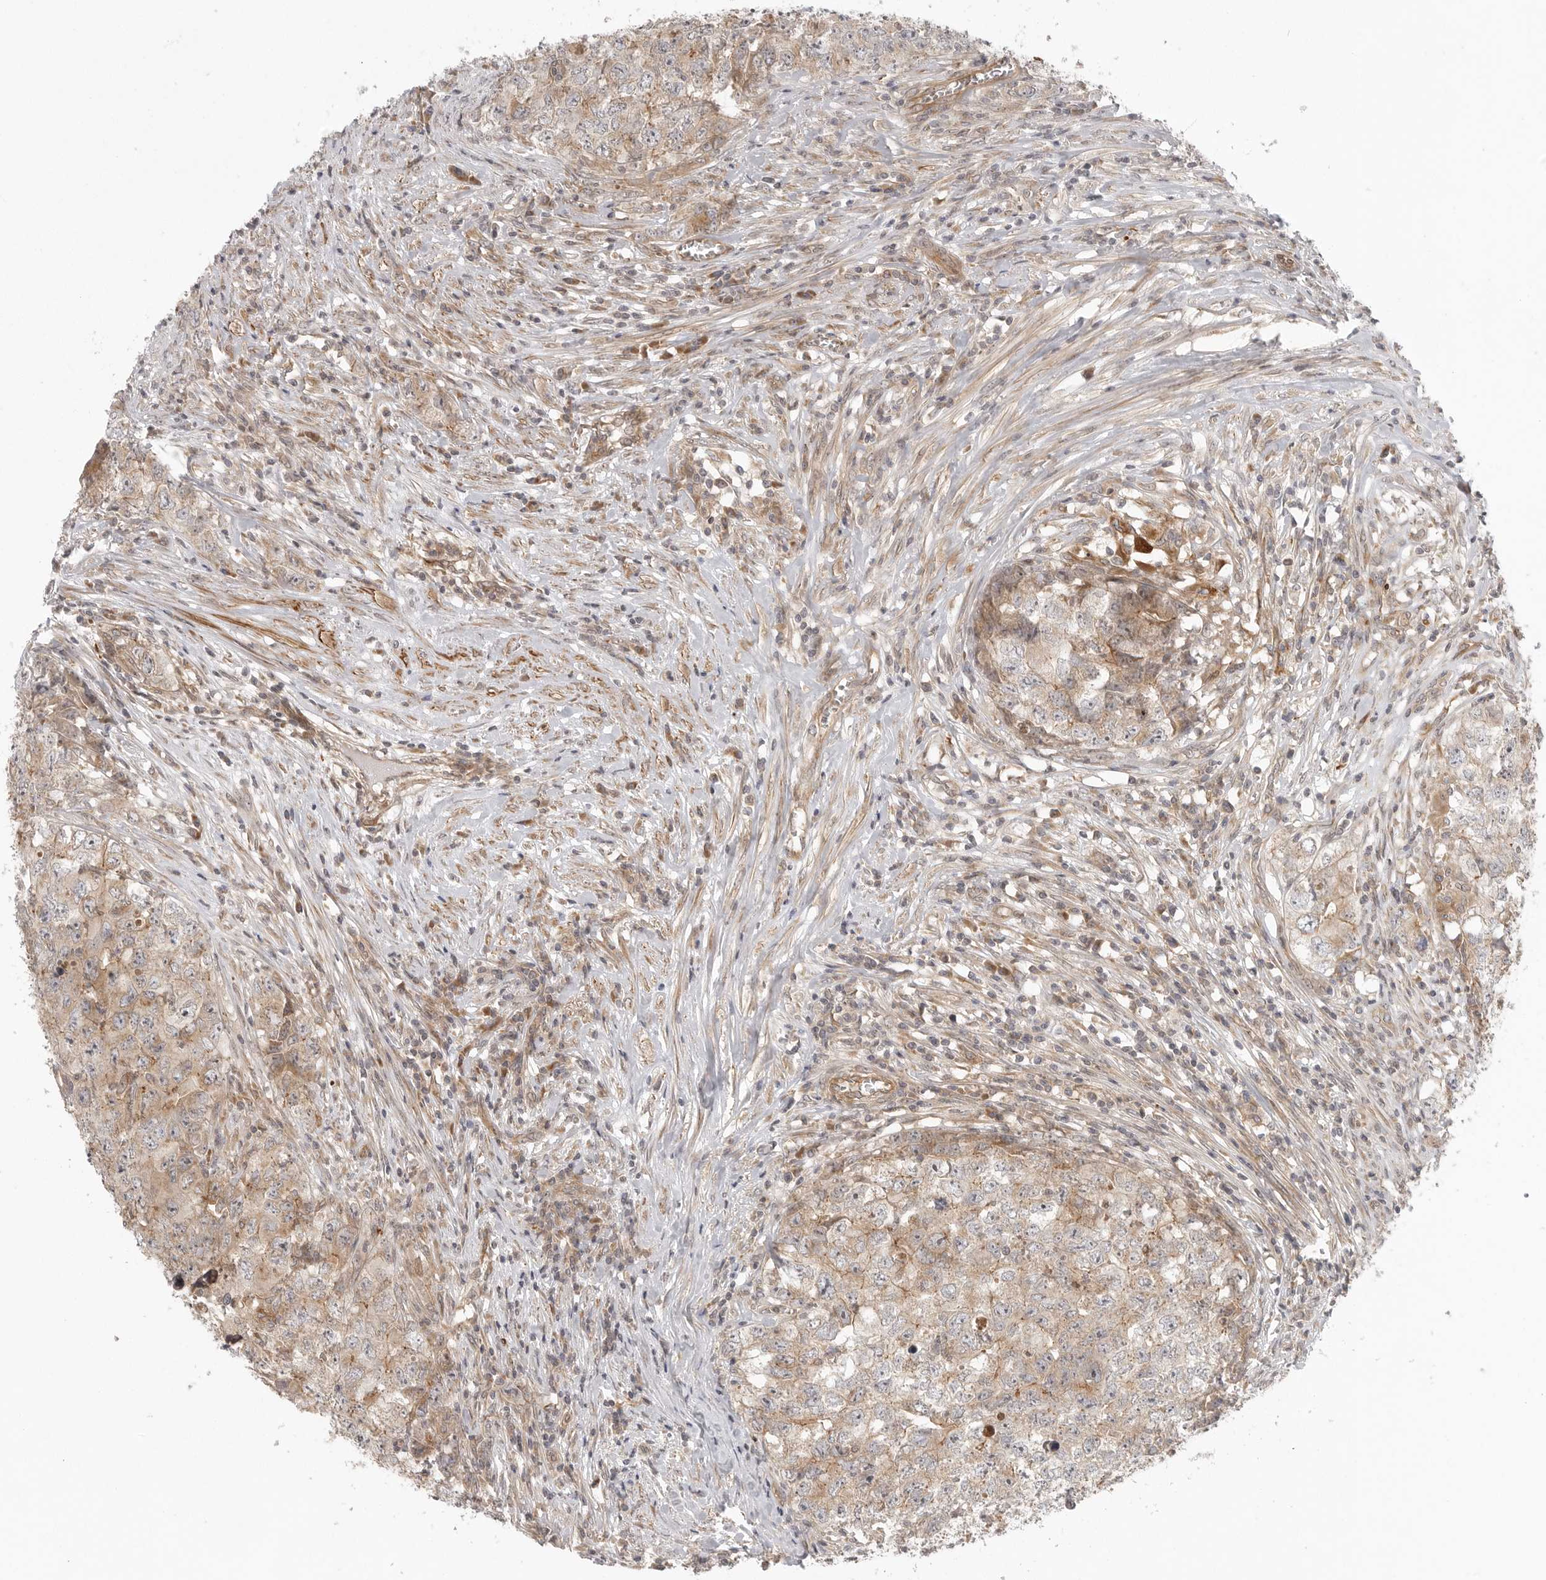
{"staining": {"intensity": "weak", "quantity": ">75%", "location": "cytoplasmic/membranous"}, "tissue": "testis cancer", "cell_type": "Tumor cells", "image_type": "cancer", "snomed": [{"axis": "morphology", "description": "Seminoma, NOS"}, {"axis": "morphology", "description": "Carcinoma, Embryonal, NOS"}, {"axis": "topography", "description": "Testis"}], "caption": "High-magnification brightfield microscopy of testis cancer stained with DAB (brown) and counterstained with hematoxylin (blue). tumor cells exhibit weak cytoplasmic/membranous expression is appreciated in approximately>75% of cells. The staining was performed using DAB to visualize the protein expression in brown, while the nuclei were stained in blue with hematoxylin (Magnification: 20x).", "gene": "CCPG1", "patient": {"sex": "male", "age": 43}}